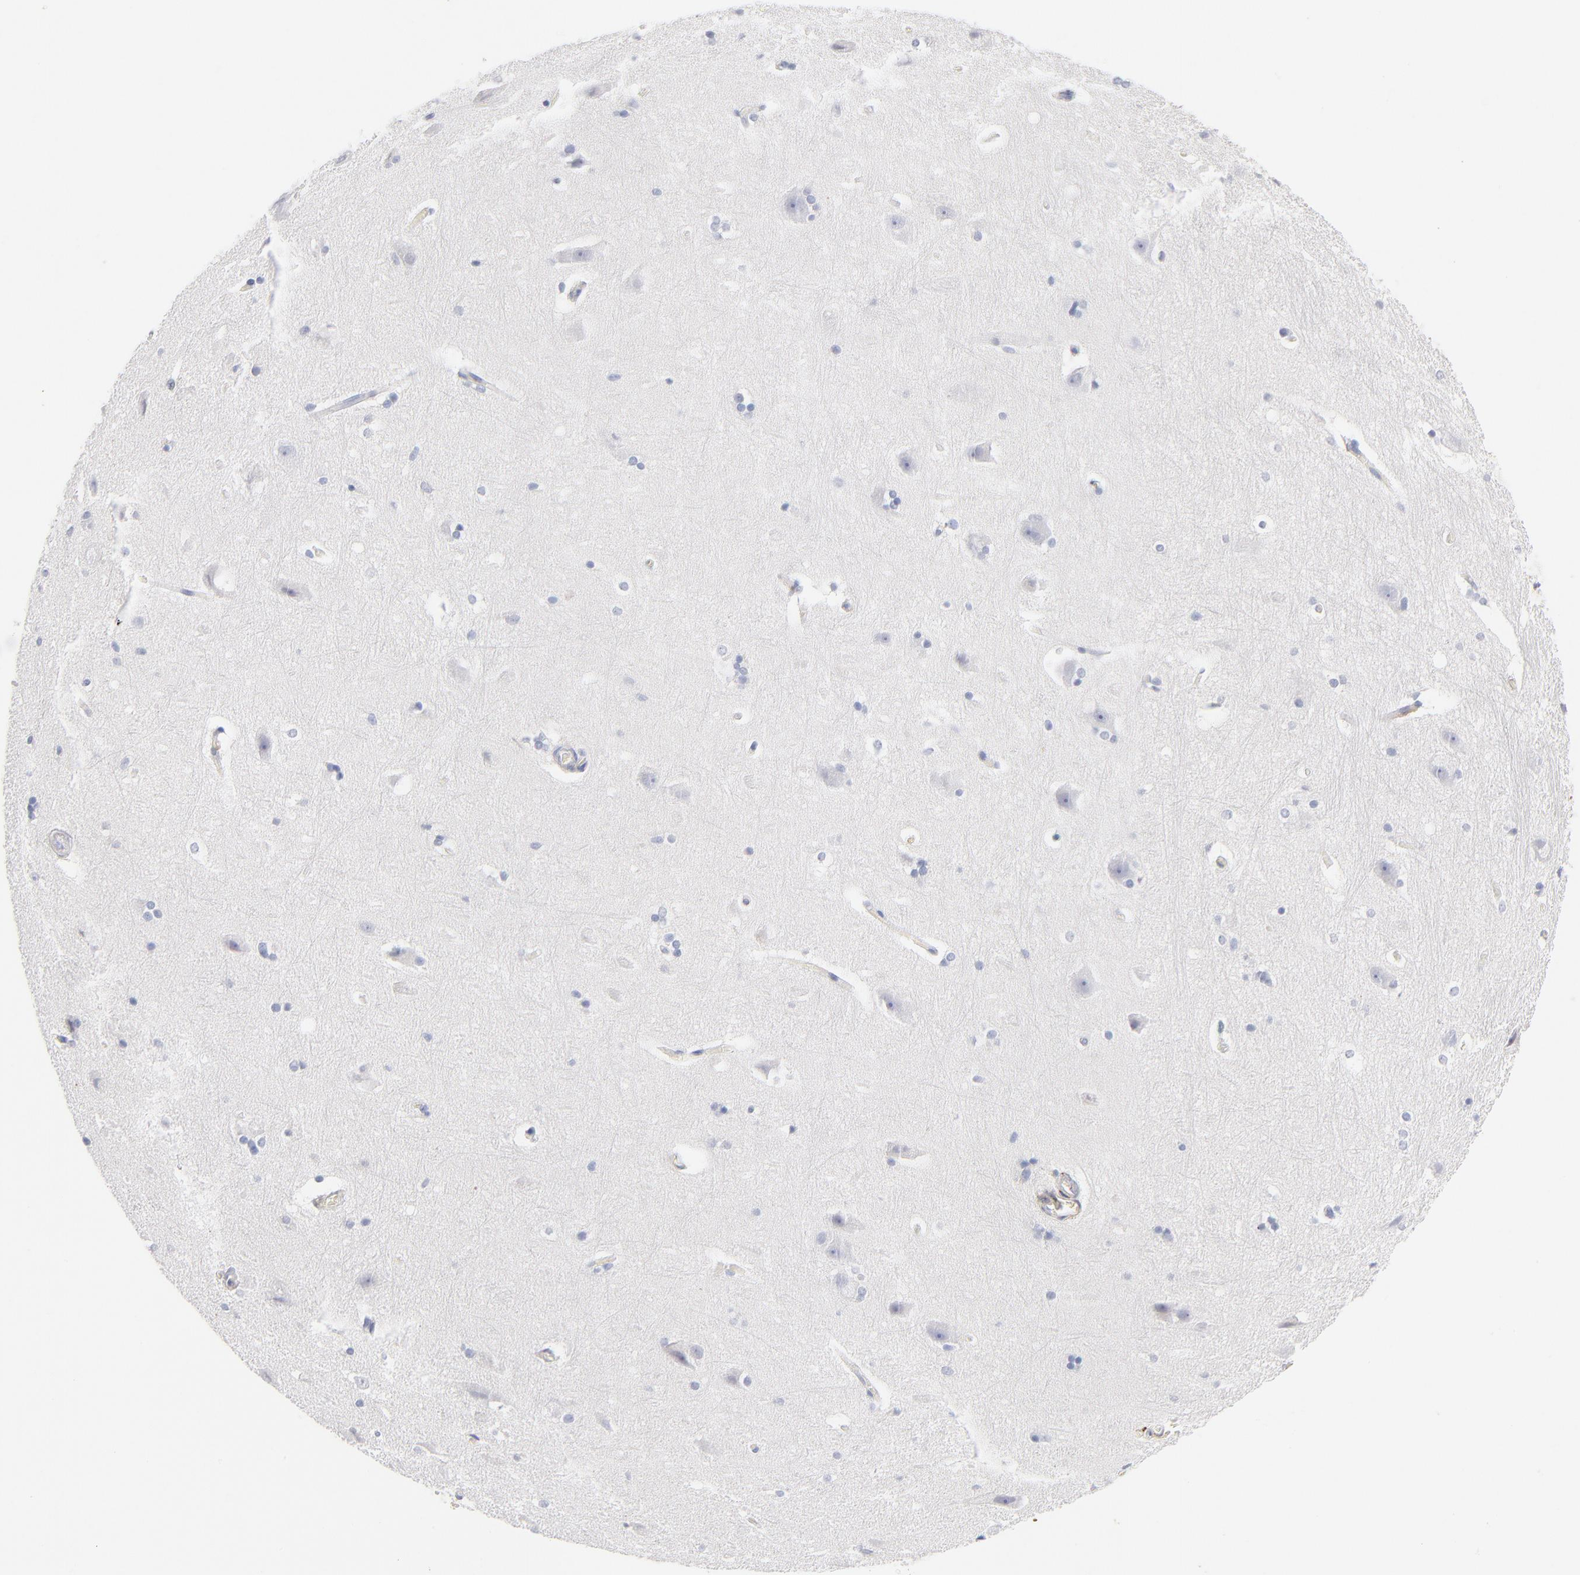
{"staining": {"intensity": "negative", "quantity": "none", "location": "none"}, "tissue": "hippocampus", "cell_type": "Glial cells", "image_type": "normal", "snomed": [{"axis": "morphology", "description": "Normal tissue, NOS"}, {"axis": "topography", "description": "Hippocampus"}], "caption": "Immunohistochemistry image of unremarkable hippocampus: hippocampus stained with DAB demonstrates no significant protein staining in glial cells. (DAB (3,3'-diaminobenzidine) immunohistochemistry with hematoxylin counter stain).", "gene": "APOH", "patient": {"sex": "female", "age": 19}}